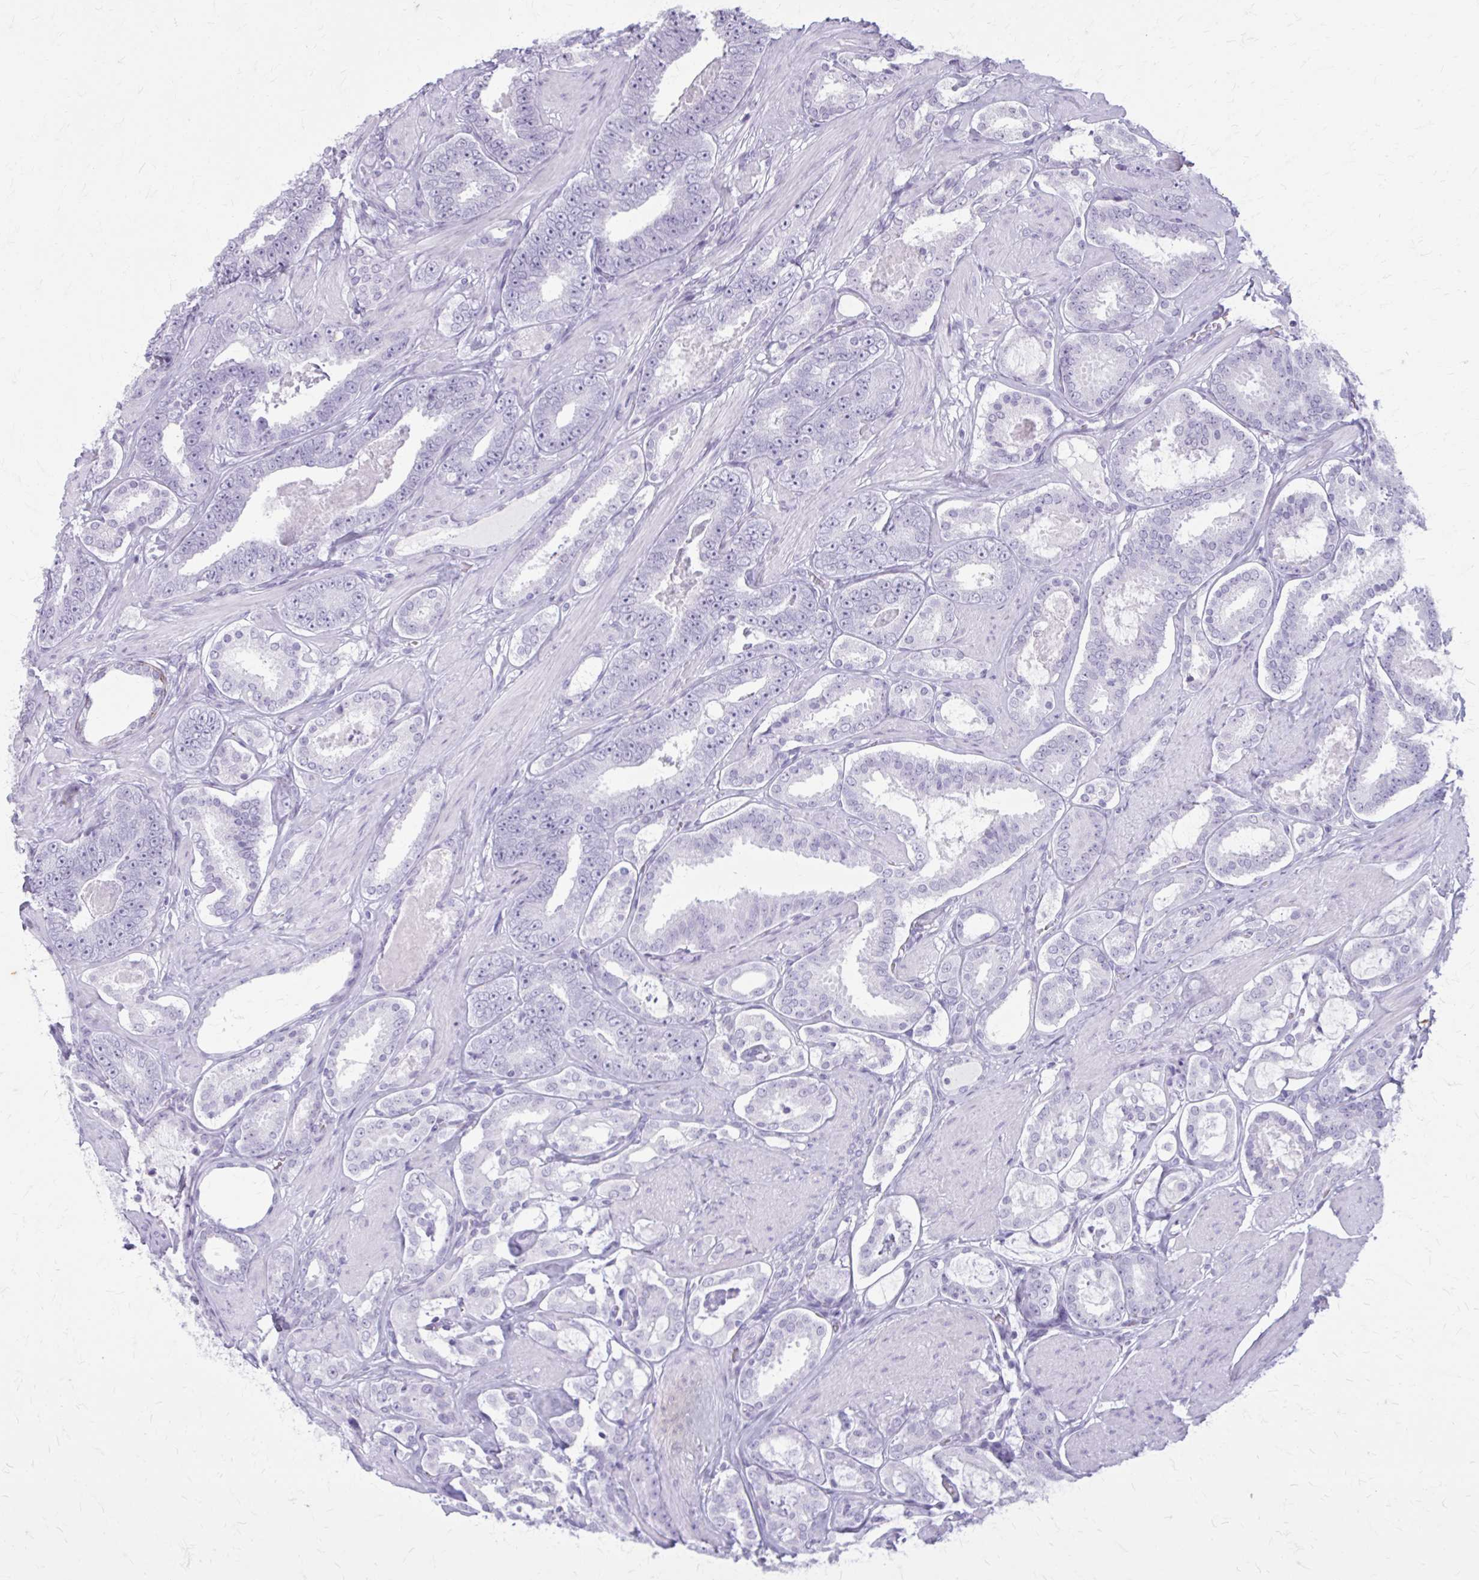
{"staining": {"intensity": "negative", "quantity": "none", "location": "none"}, "tissue": "prostate cancer", "cell_type": "Tumor cells", "image_type": "cancer", "snomed": [{"axis": "morphology", "description": "Adenocarcinoma, High grade"}, {"axis": "topography", "description": "Prostate"}], "caption": "A photomicrograph of prostate high-grade adenocarcinoma stained for a protein displays no brown staining in tumor cells.", "gene": "KRT5", "patient": {"sex": "male", "age": 63}}